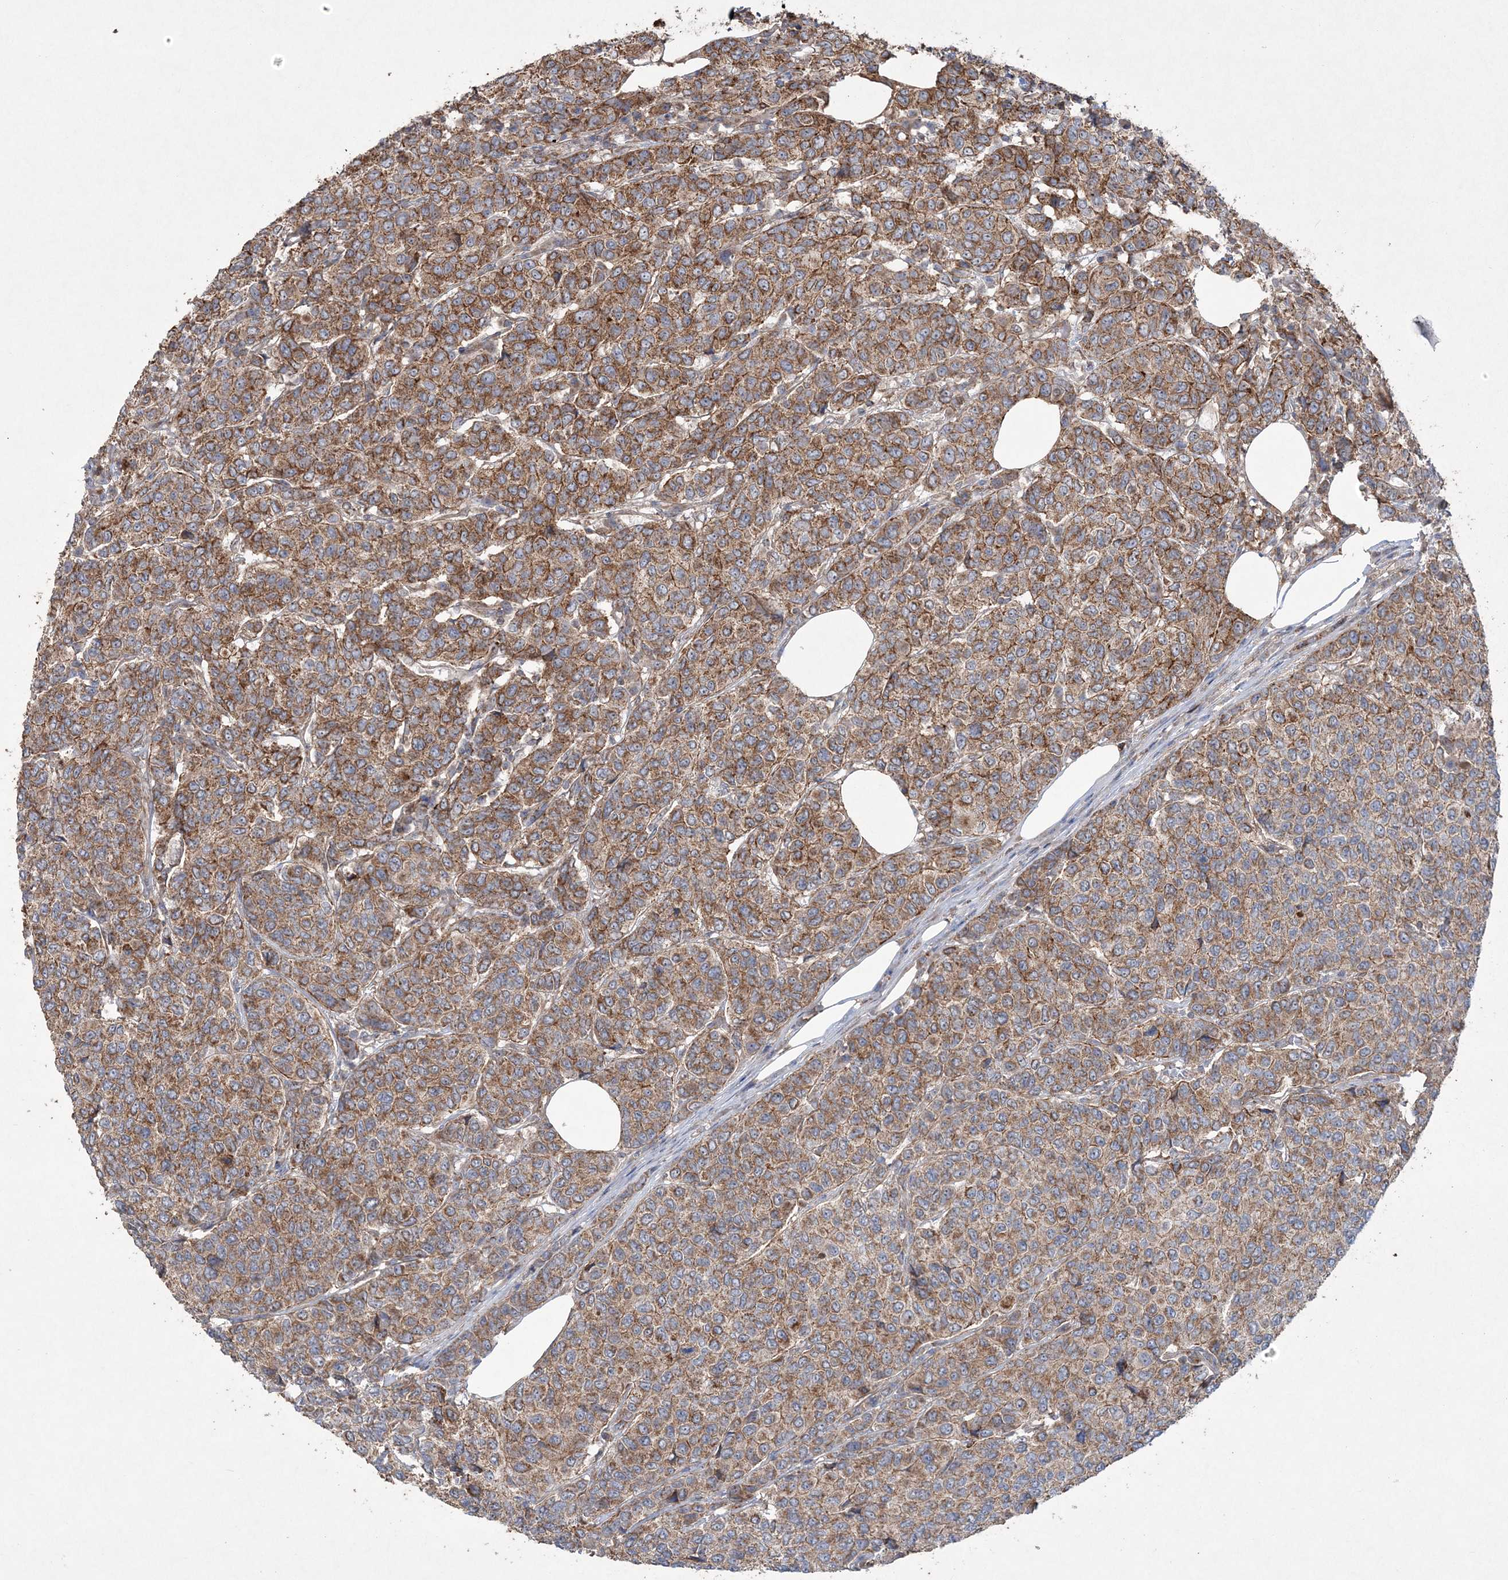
{"staining": {"intensity": "moderate", "quantity": ">75%", "location": "cytoplasmic/membranous"}, "tissue": "breast cancer", "cell_type": "Tumor cells", "image_type": "cancer", "snomed": [{"axis": "morphology", "description": "Duct carcinoma"}, {"axis": "topography", "description": "Breast"}], "caption": "A micrograph of breast infiltrating ductal carcinoma stained for a protein demonstrates moderate cytoplasmic/membranous brown staining in tumor cells. Nuclei are stained in blue.", "gene": "TTC7A", "patient": {"sex": "female", "age": 55}}